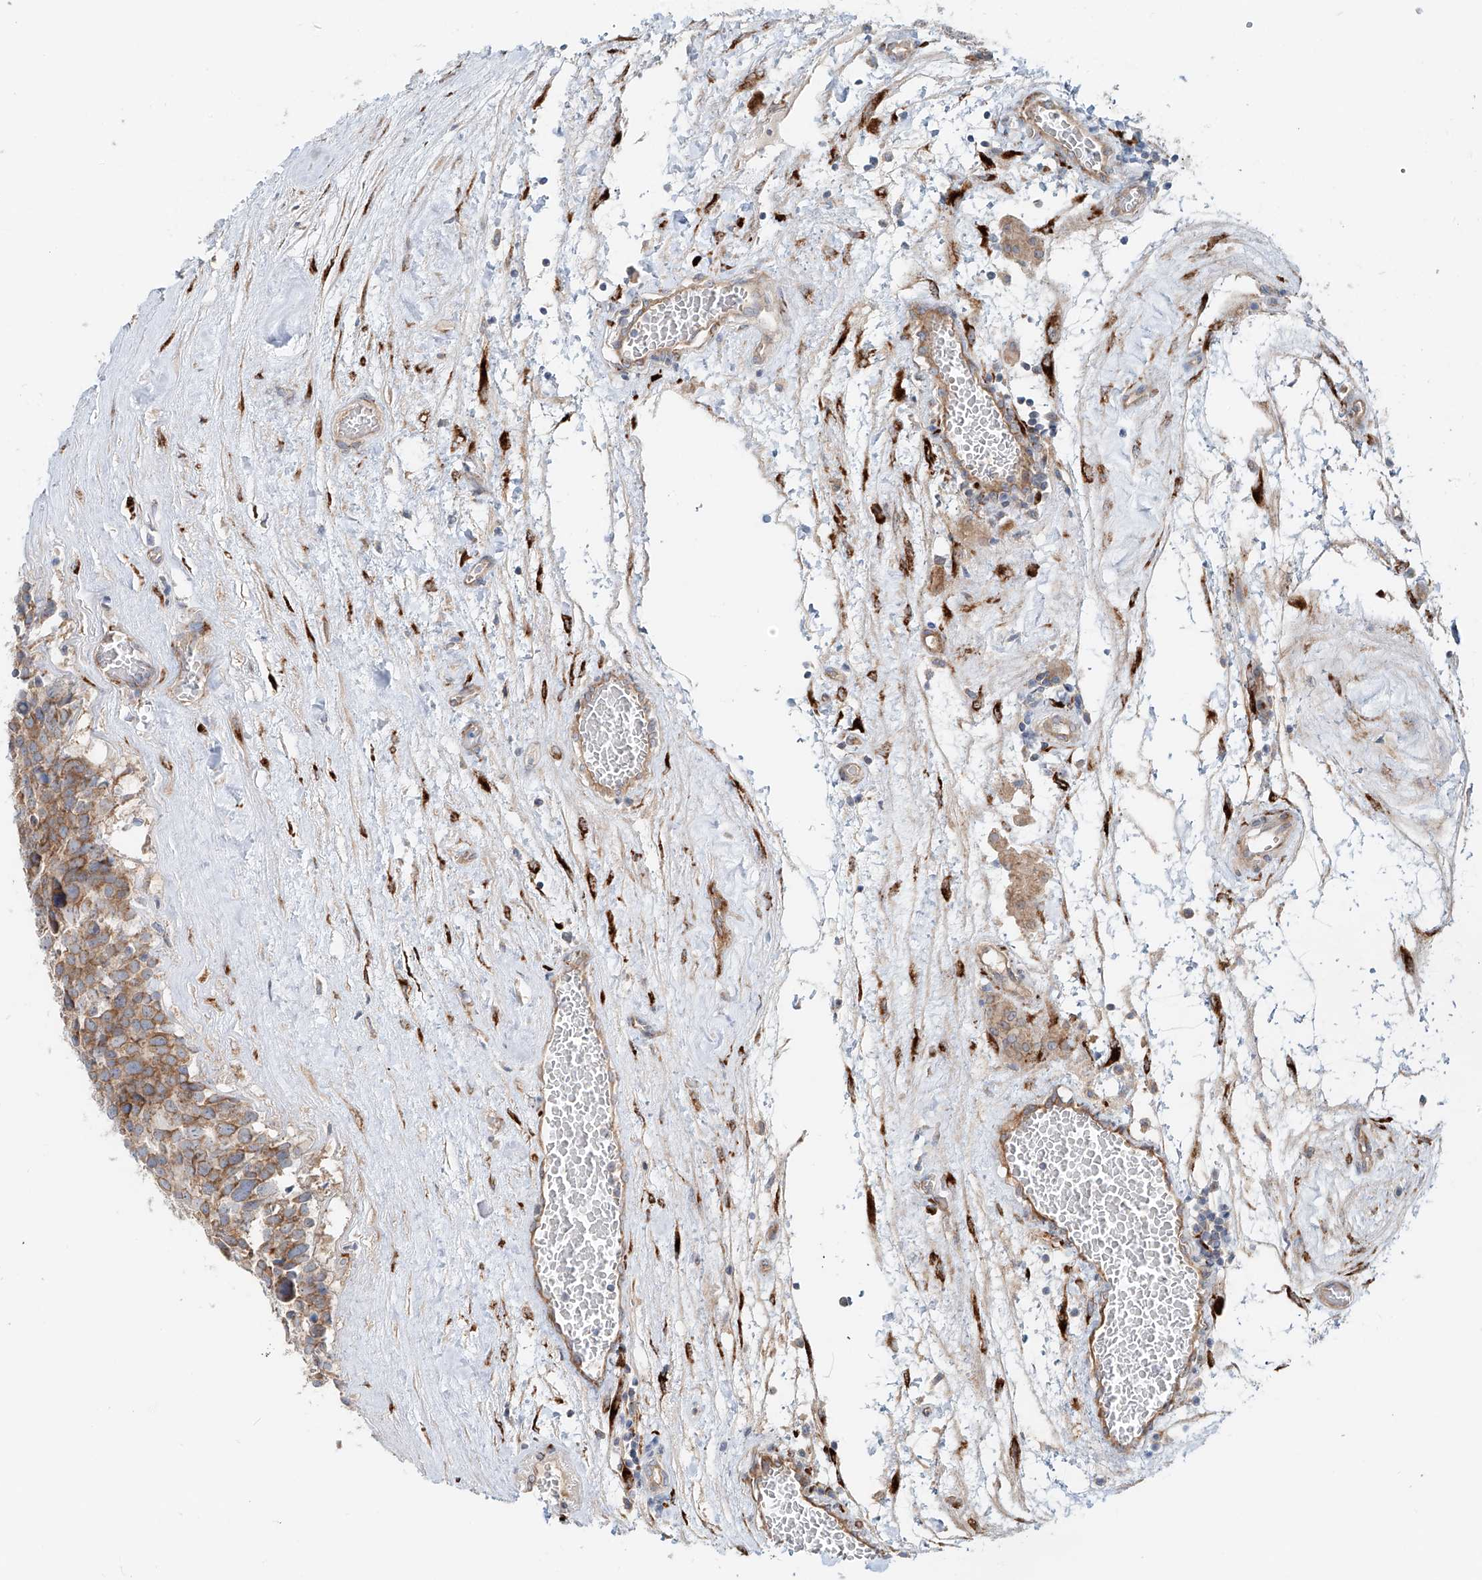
{"staining": {"intensity": "moderate", "quantity": ">75%", "location": "cytoplasmic/membranous"}, "tissue": "testis cancer", "cell_type": "Tumor cells", "image_type": "cancer", "snomed": [{"axis": "morphology", "description": "Seminoma, NOS"}, {"axis": "topography", "description": "Testis"}], "caption": "Immunohistochemistry (IHC) of human testis cancer demonstrates medium levels of moderate cytoplasmic/membranous staining in about >75% of tumor cells.", "gene": "SNAP29", "patient": {"sex": "male", "age": 71}}